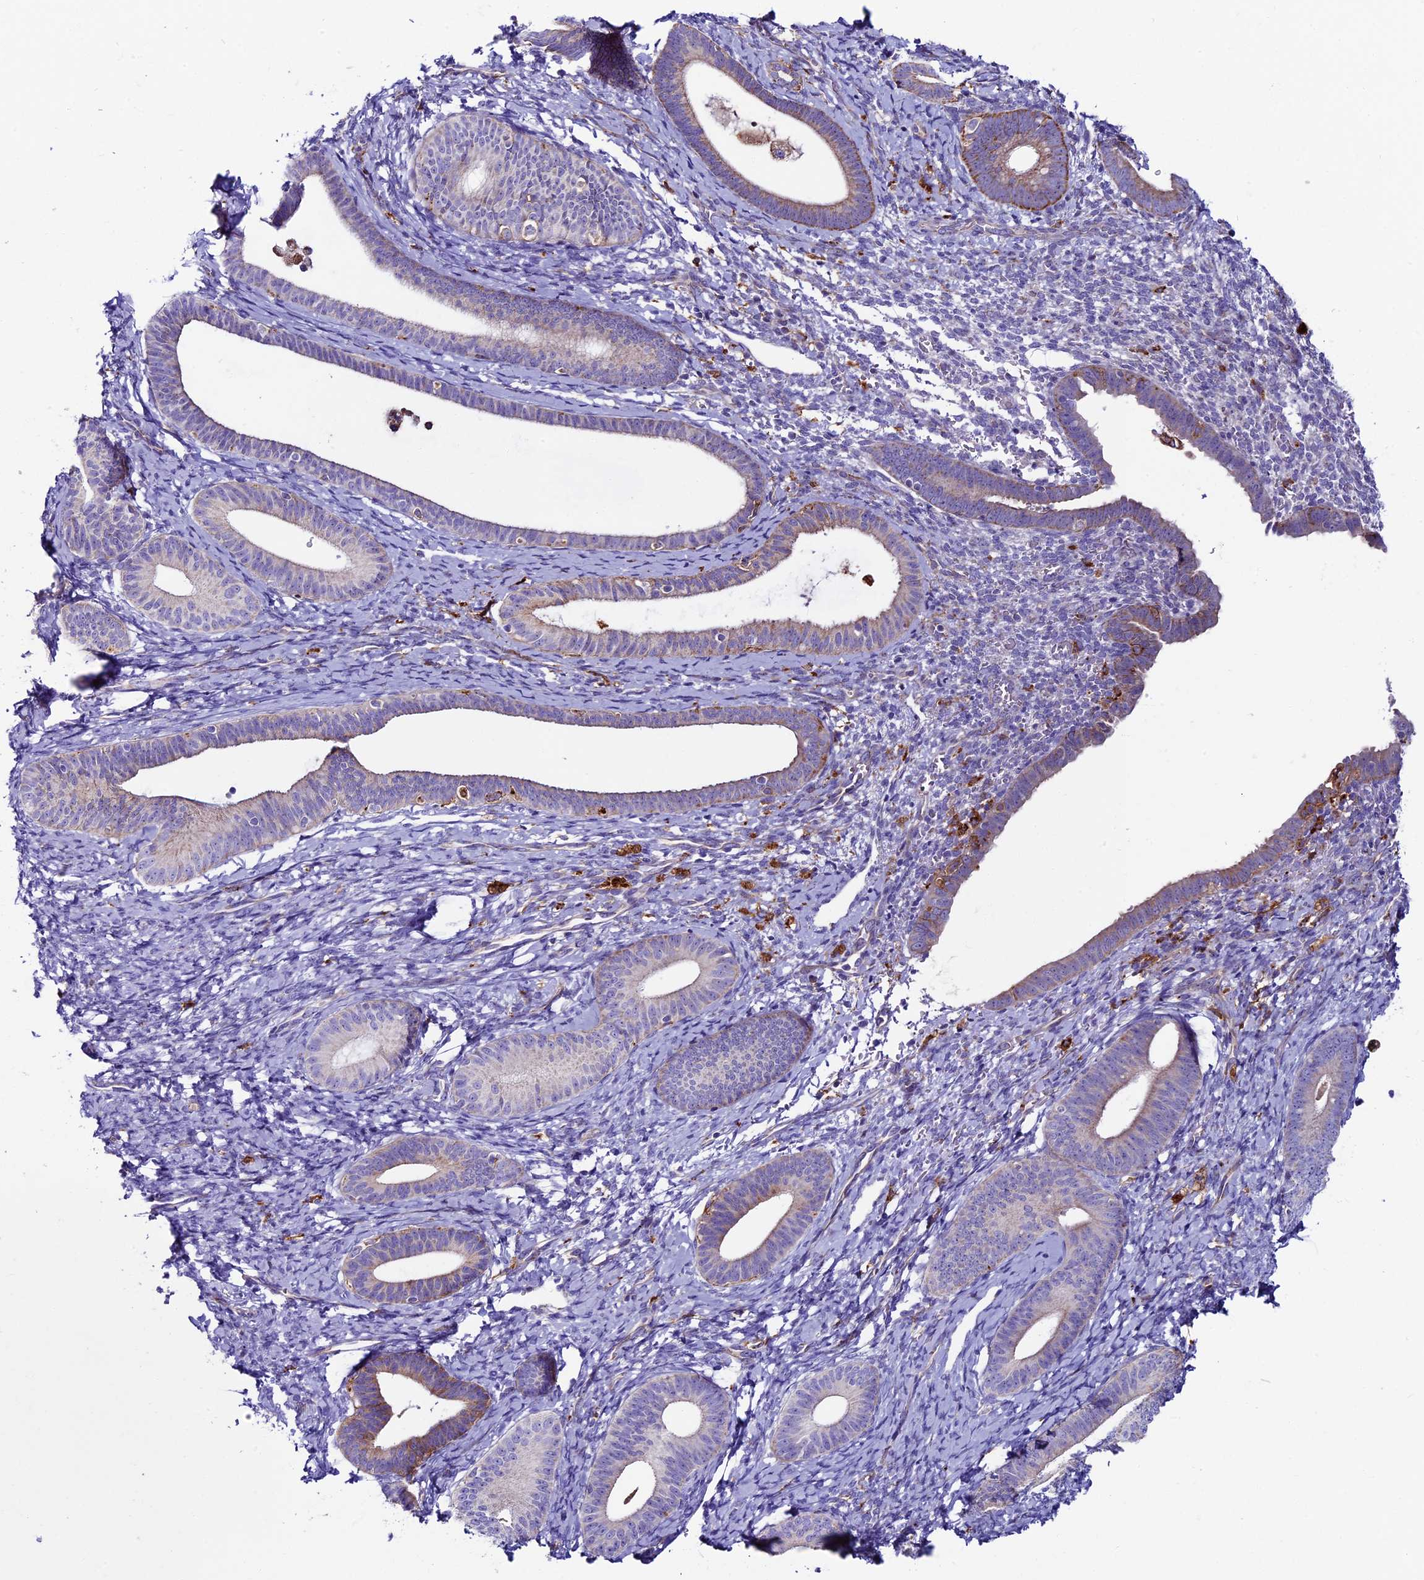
{"staining": {"intensity": "negative", "quantity": "none", "location": "none"}, "tissue": "endometrium", "cell_type": "Cells in endometrial stroma", "image_type": "normal", "snomed": [{"axis": "morphology", "description": "Normal tissue, NOS"}, {"axis": "topography", "description": "Endometrium"}], "caption": "Immunohistochemistry (IHC) of unremarkable endometrium displays no staining in cells in endometrial stroma. (DAB immunohistochemistry (IHC) with hematoxylin counter stain).", "gene": "IL20RA", "patient": {"sex": "female", "age": 65}}